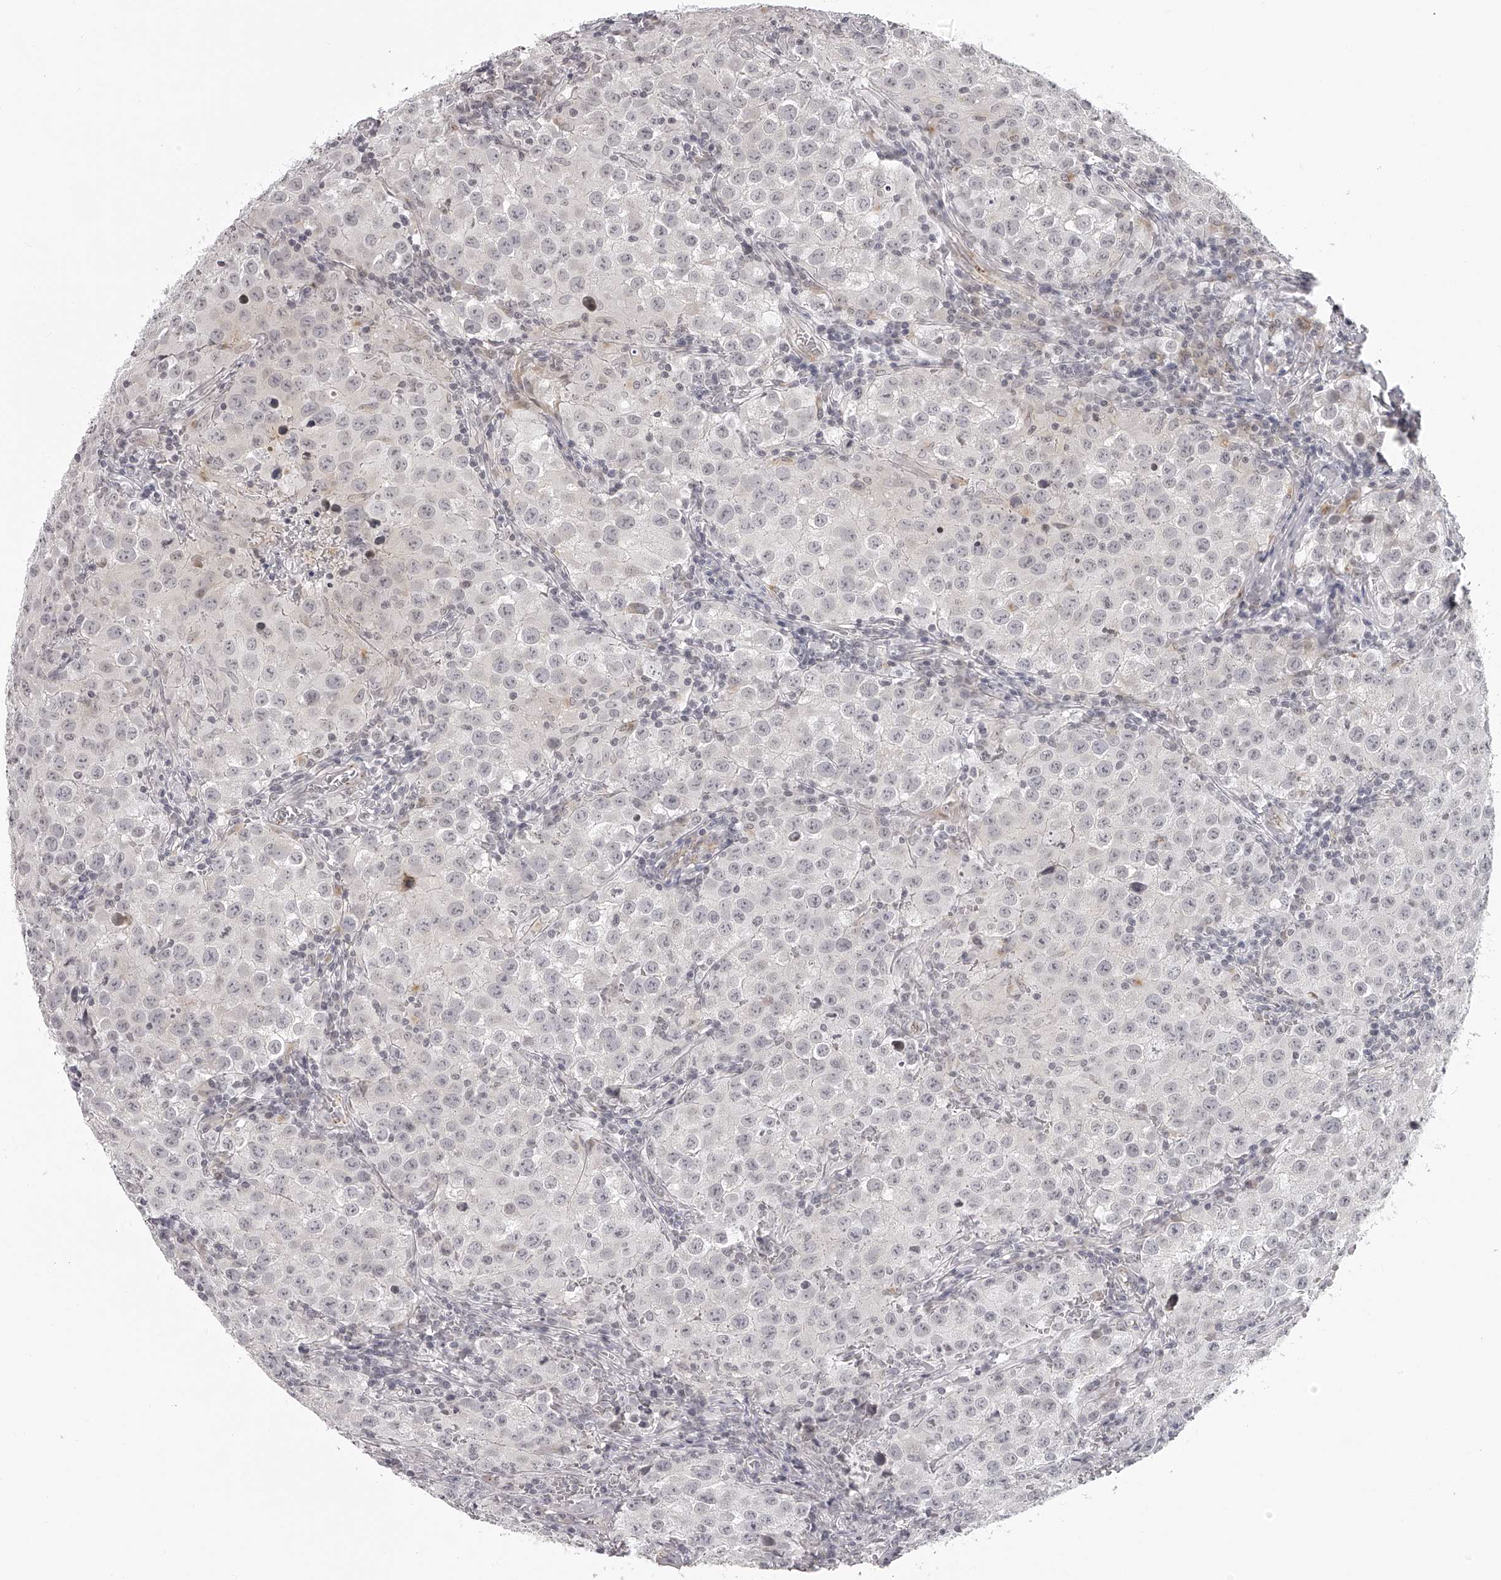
{"staining": {"intensity": "negative", "quantity": "none", "location": "none"}, "tissue": "testis cancer", "cell_type": "Tumor cells", "image_type": "cancer", "snomed": [{"axis": "morphology", "description": "Seminoma, NOS"}, {"axis": "morphology", "description": "Carcinoma, Embryonal, NOS"}, {"axis": "topography", "description": "Testis"}], "caption": "A micrograph of human testis cancer is negative for staining in tumor cells.", "gene": "RNF220", "patient": {"sex": "male", "age": 43}}